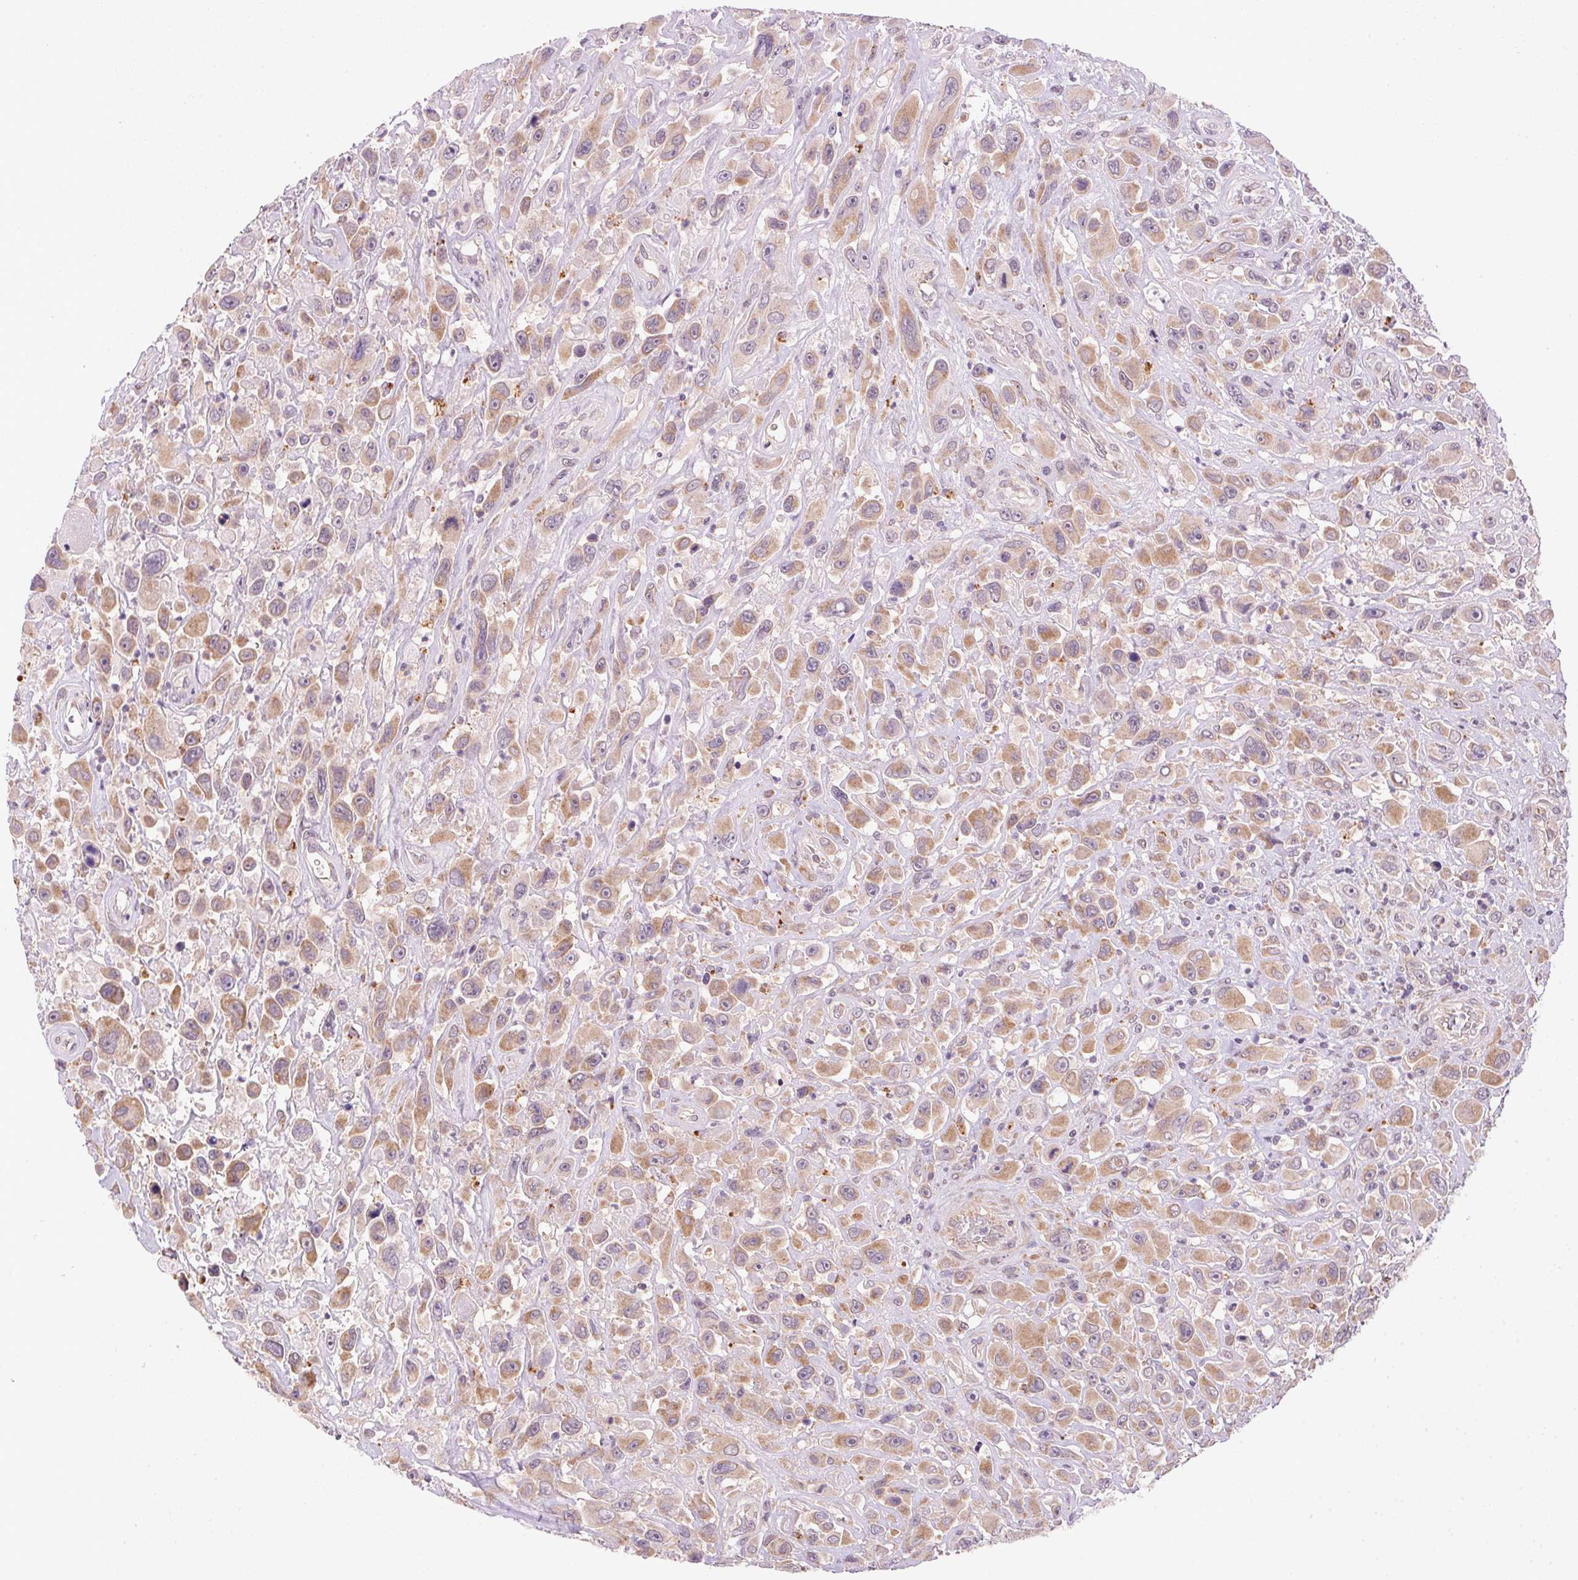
{"staining": {"intensity": "weak", "quantity": "25%-75%", "location": "cytoplasmic/membranous"}, "tissue": "urothelial cancer", "cell_type": "Tumor cells", "image_type": "cancer", "snomed": [{"axis": "morphology", "description": "Urothelial carcinoma, High grade"}, {"axis": "topography", "description": "Urinary bladder"}], "caption": "Protein staining reveals weak cytoplasmic/membranous positivity in about 25%-75% of tumor cells in urothelial carcinoma (high-grade). The staining was performed using DAB (3,3'-diaminobenzidine) to visualize the protein expression in brown, while the nuclei were stained in blue with hematoxylin (Magnification: 20x).", "gene": "ADH5", "patient": {"sex": "male", "age": 53}}